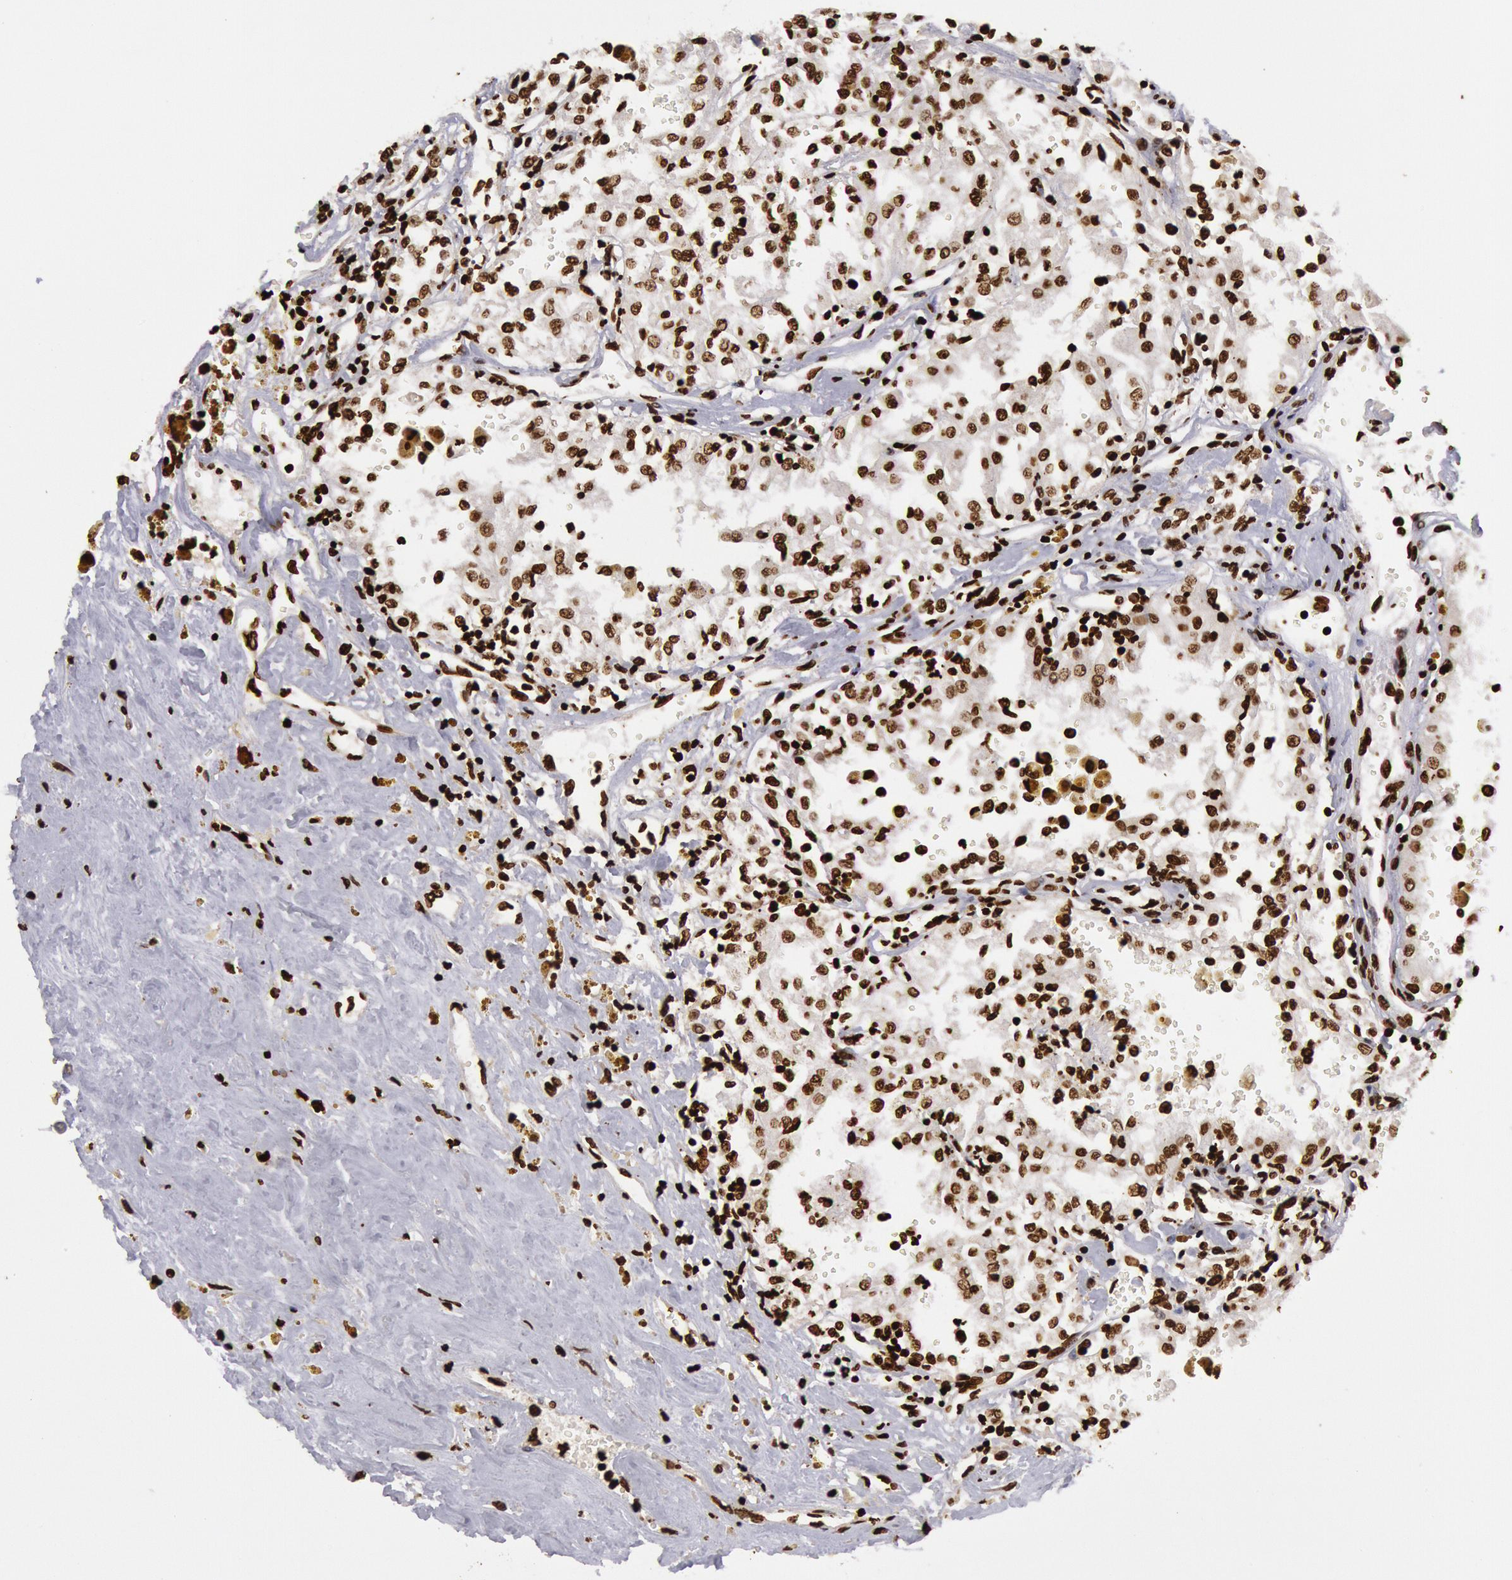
{"staining": {"intensity": "strong", "quantity": ">75%", "location": "nuclear"}, "tissue": "renal cancer", "cell_type": "Tumor cells", "image_type": "cancer", "snomed": [{"axis": "morphology", "description": "Adenocarcinoma, NOS"}, {"axis": "topography", "description": "Kidney"}], "caption": "A brown stain highlights strong nuclear staining of a protein in renal cancer (adenocarcinoma) tumor cells.", "gene": "H3-4", "patient": {"sex": "male", "age": 78}}